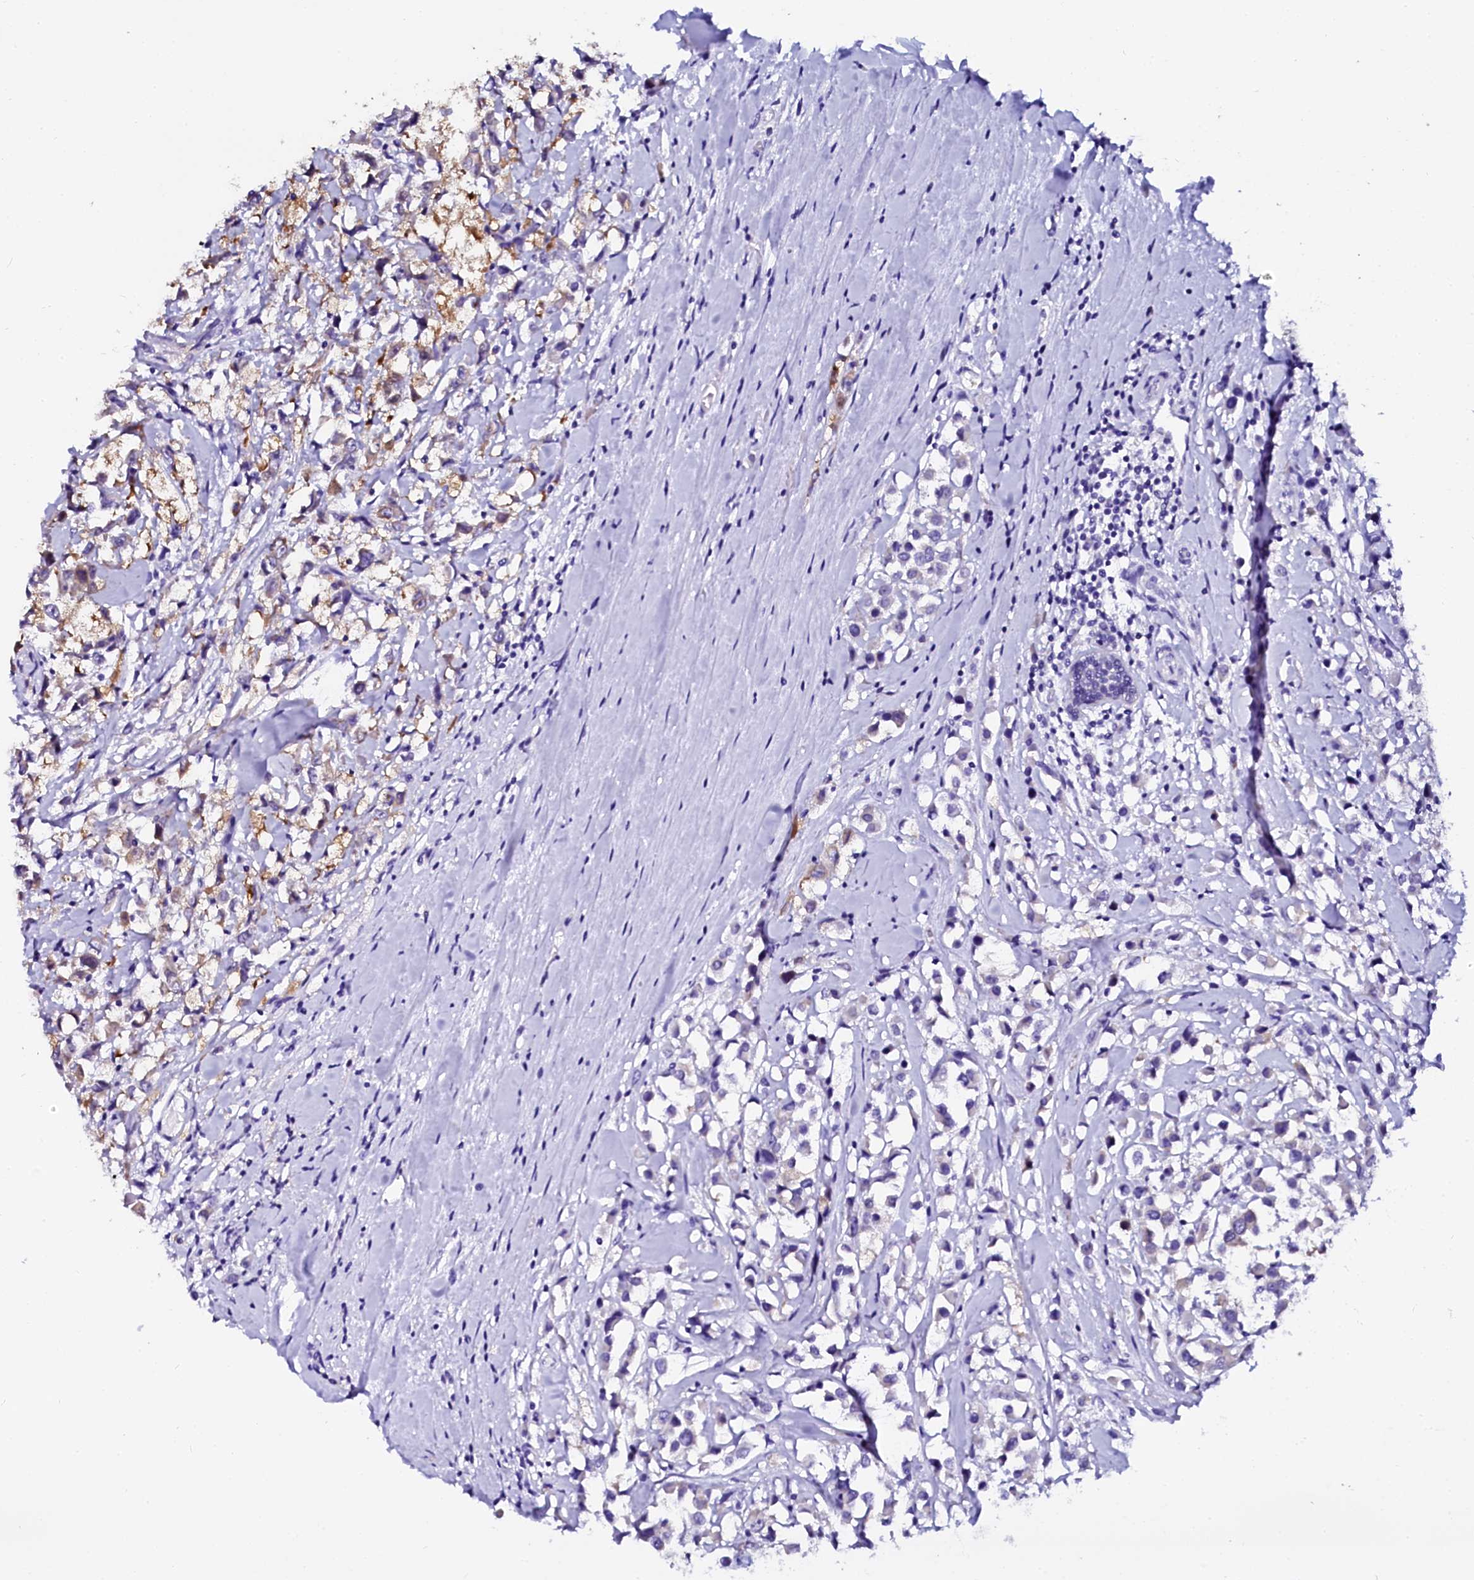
{"staining": {"intensity": "moderate", "quantity": "<25%", "location": "cytoplasmic/membranous"}, "tissue": "breast cancer", "cell_type": "Tumor cells", "image_type": "cancer", "snomed": [{"axis": "morphology", "description": "Duct carcinoma"}, {"axis": "topography", "description": "Breast"}], "caption": "Immunohistochemical staining of human breast infiltrating ductal carcinoma reveals low levels of moderate cytoplasmic/membranous positivity in about <25% of tumor cells.", "gene": "SORD", "patient": {"sex": "female", "age": 61}}